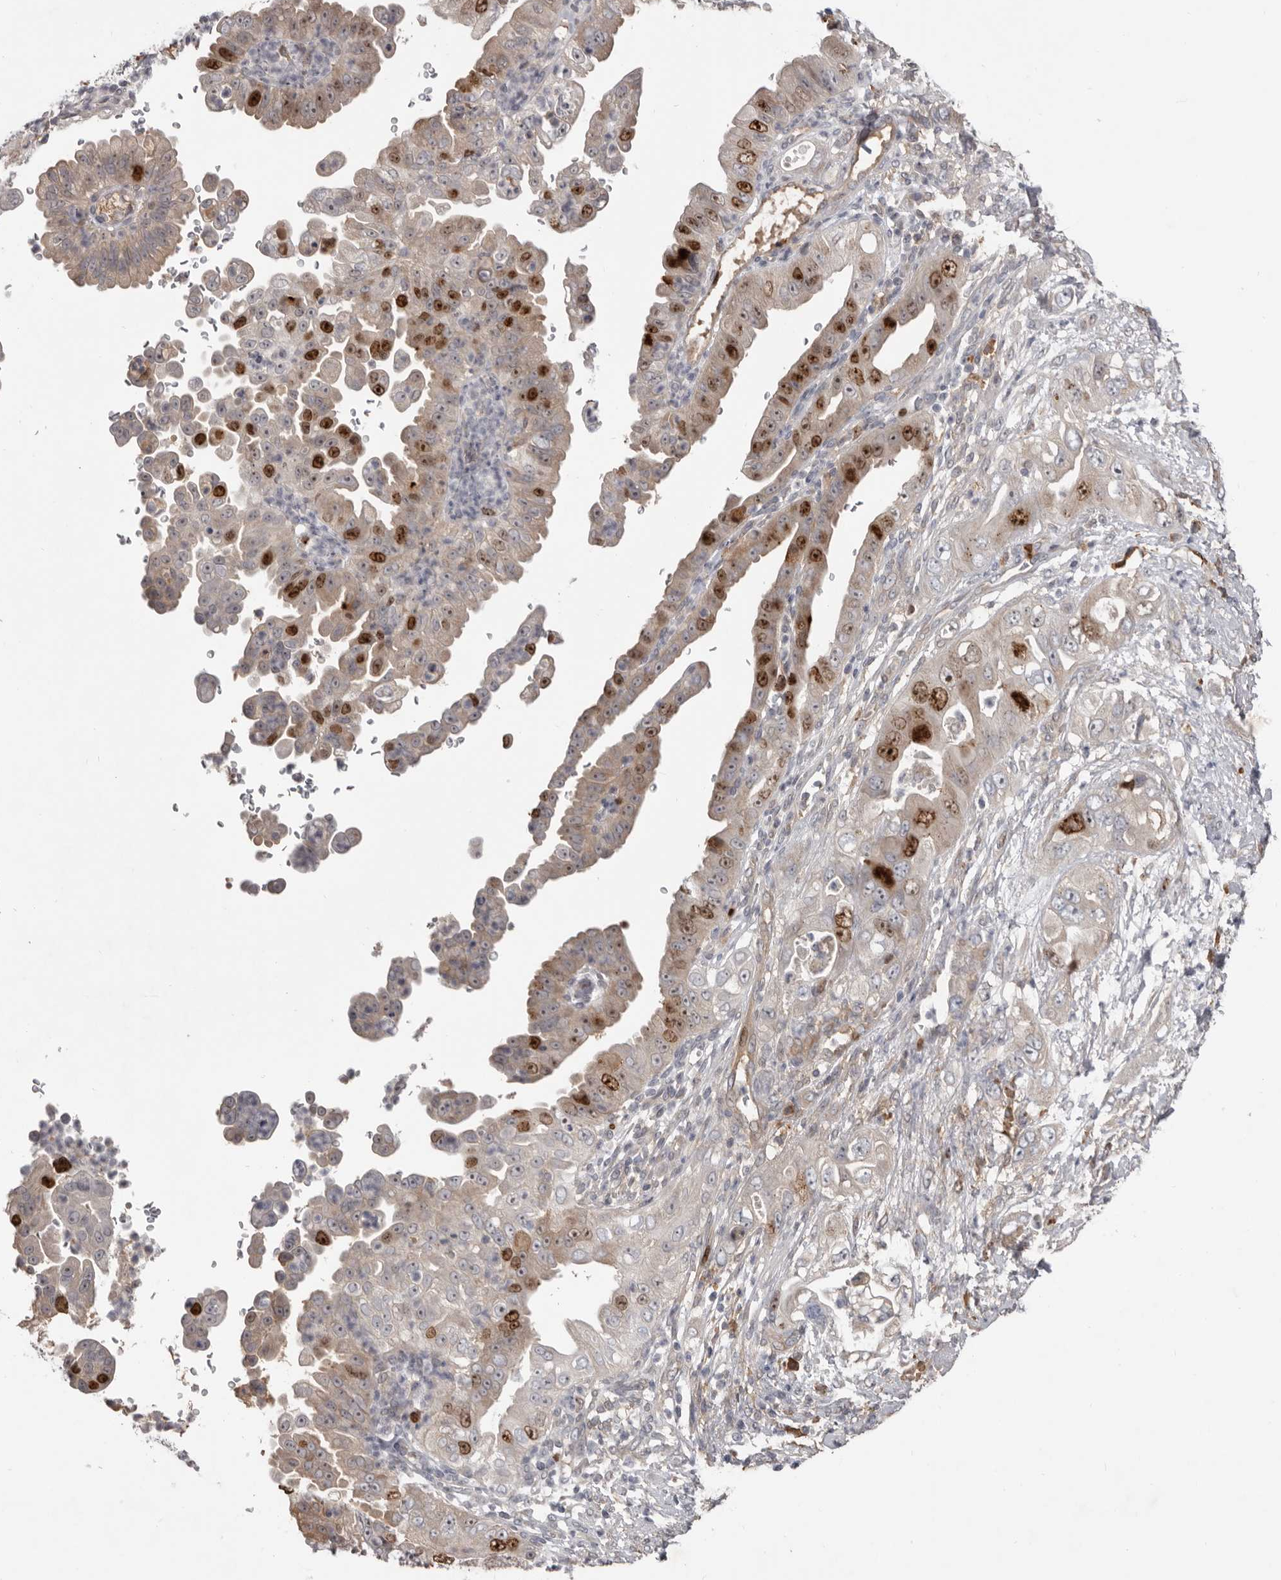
{"staining": {"intensity": "strong", "quantity": "25%-75%", "location": "nuclear"}, "tissue": "pancreatic cancer", "cell_type": "Tumor cells", "image_type": "cancer", "snomed": [{"axis": "morphology", "description": "Adenocarcinoma, NOS"}, {"axis": "topography", "description": "Pancreas"}], "caption": "Protein staining reveals strong nuclear positivity in about 25%-75% of tumor cells in pancreatic cancer (adenocarcinoma).", "gene": "CDCA8", "patient": {"sex": "female", "age": 78}}